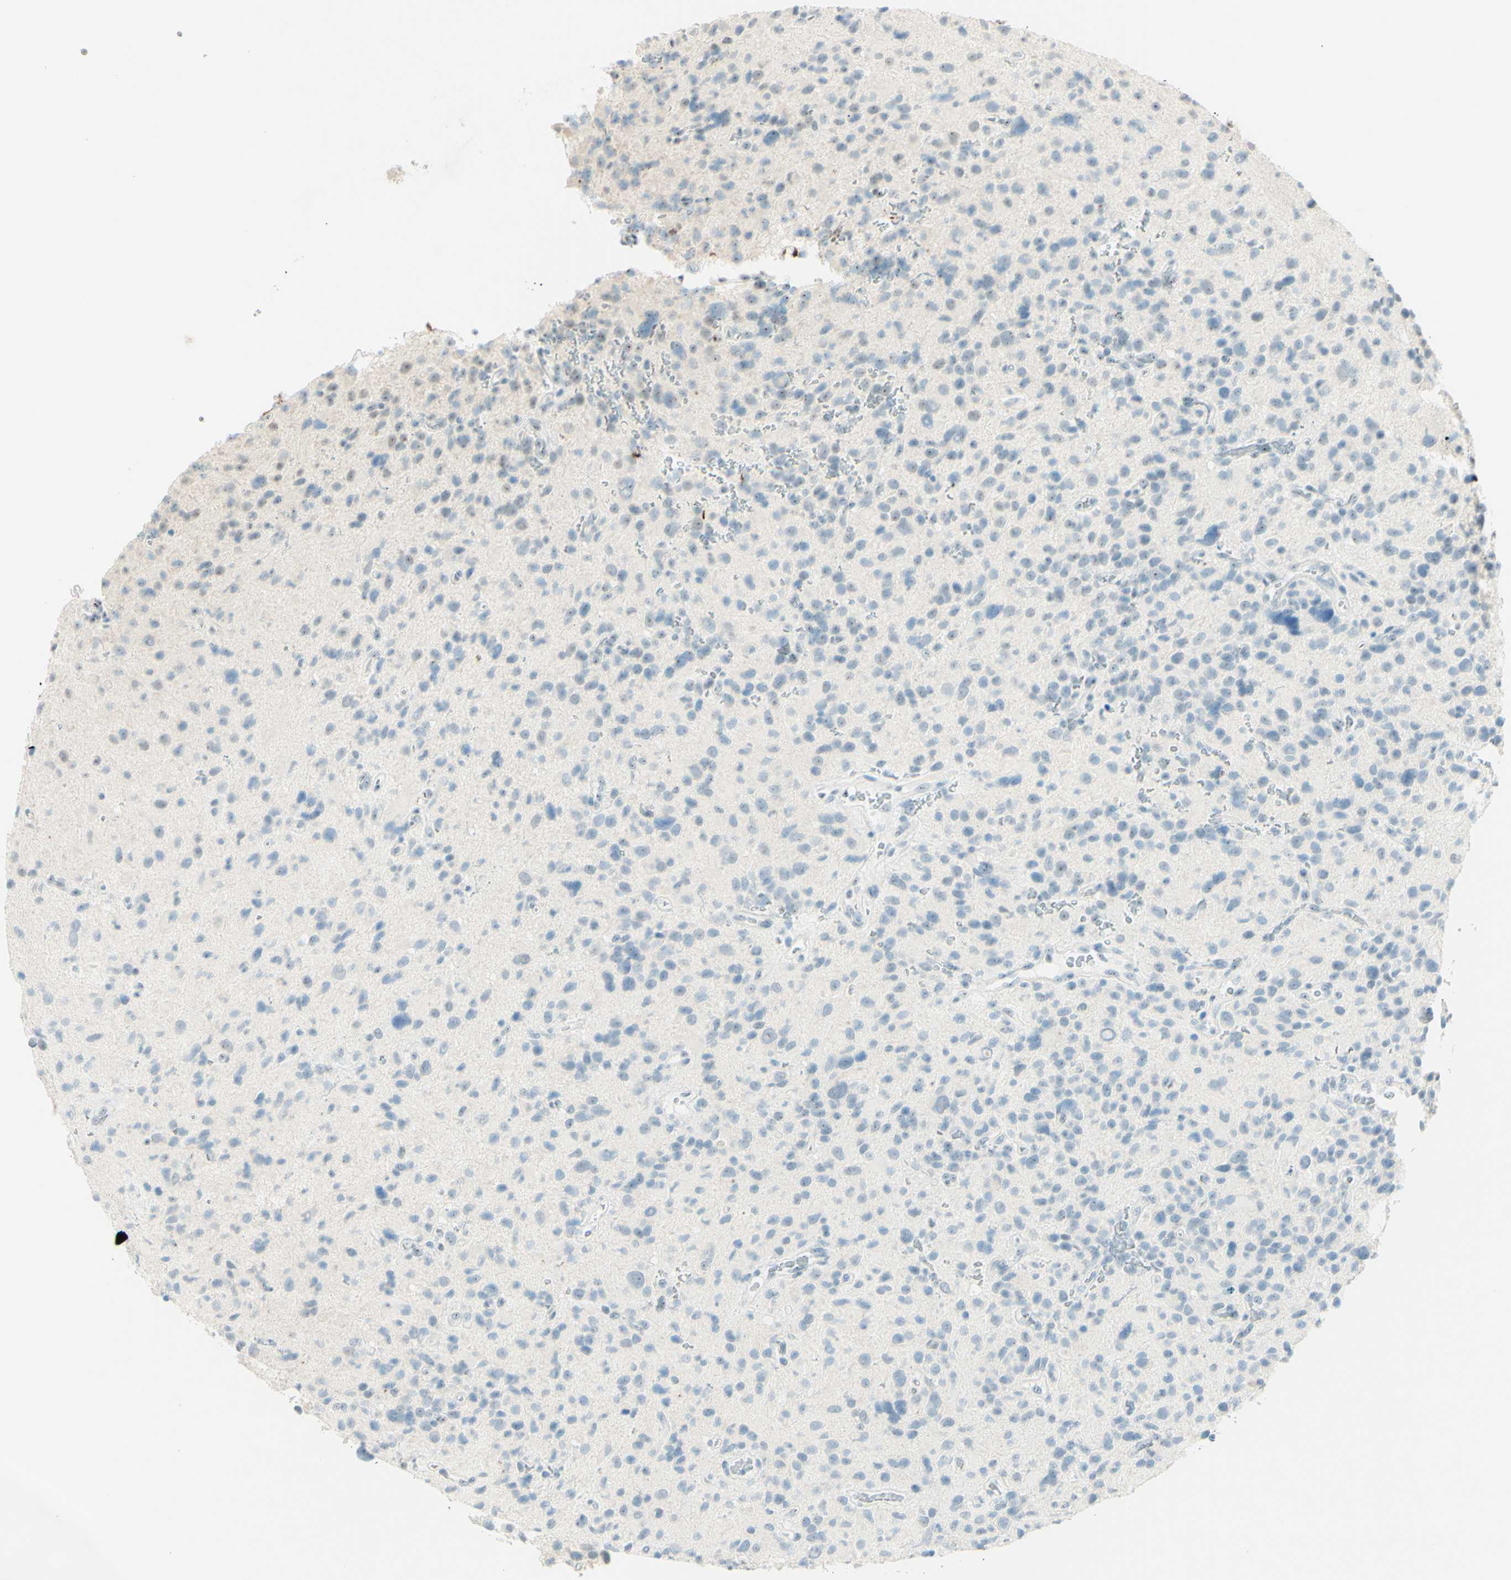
{"staining": {"intensity": "negative", "quantity": "none", "location": "none"}, "tissue": "glioma", "cell_type": "Tumor cells", "image_type": "cancer", "snomed": [{"axis": "morphology", "description": "Glioma, malignant, High grade"}, {"axis": "topography", "description": "Brain"}], "caption": "Tumor cells are negative for brown protein staining in high-grade glioma (malignant). (DAB (3,3'-diaminobenzidine) IHC with hematoxylin counter stain).", "gene": "FMR1NB", "patient": {"sex": "male", "age": 48}}